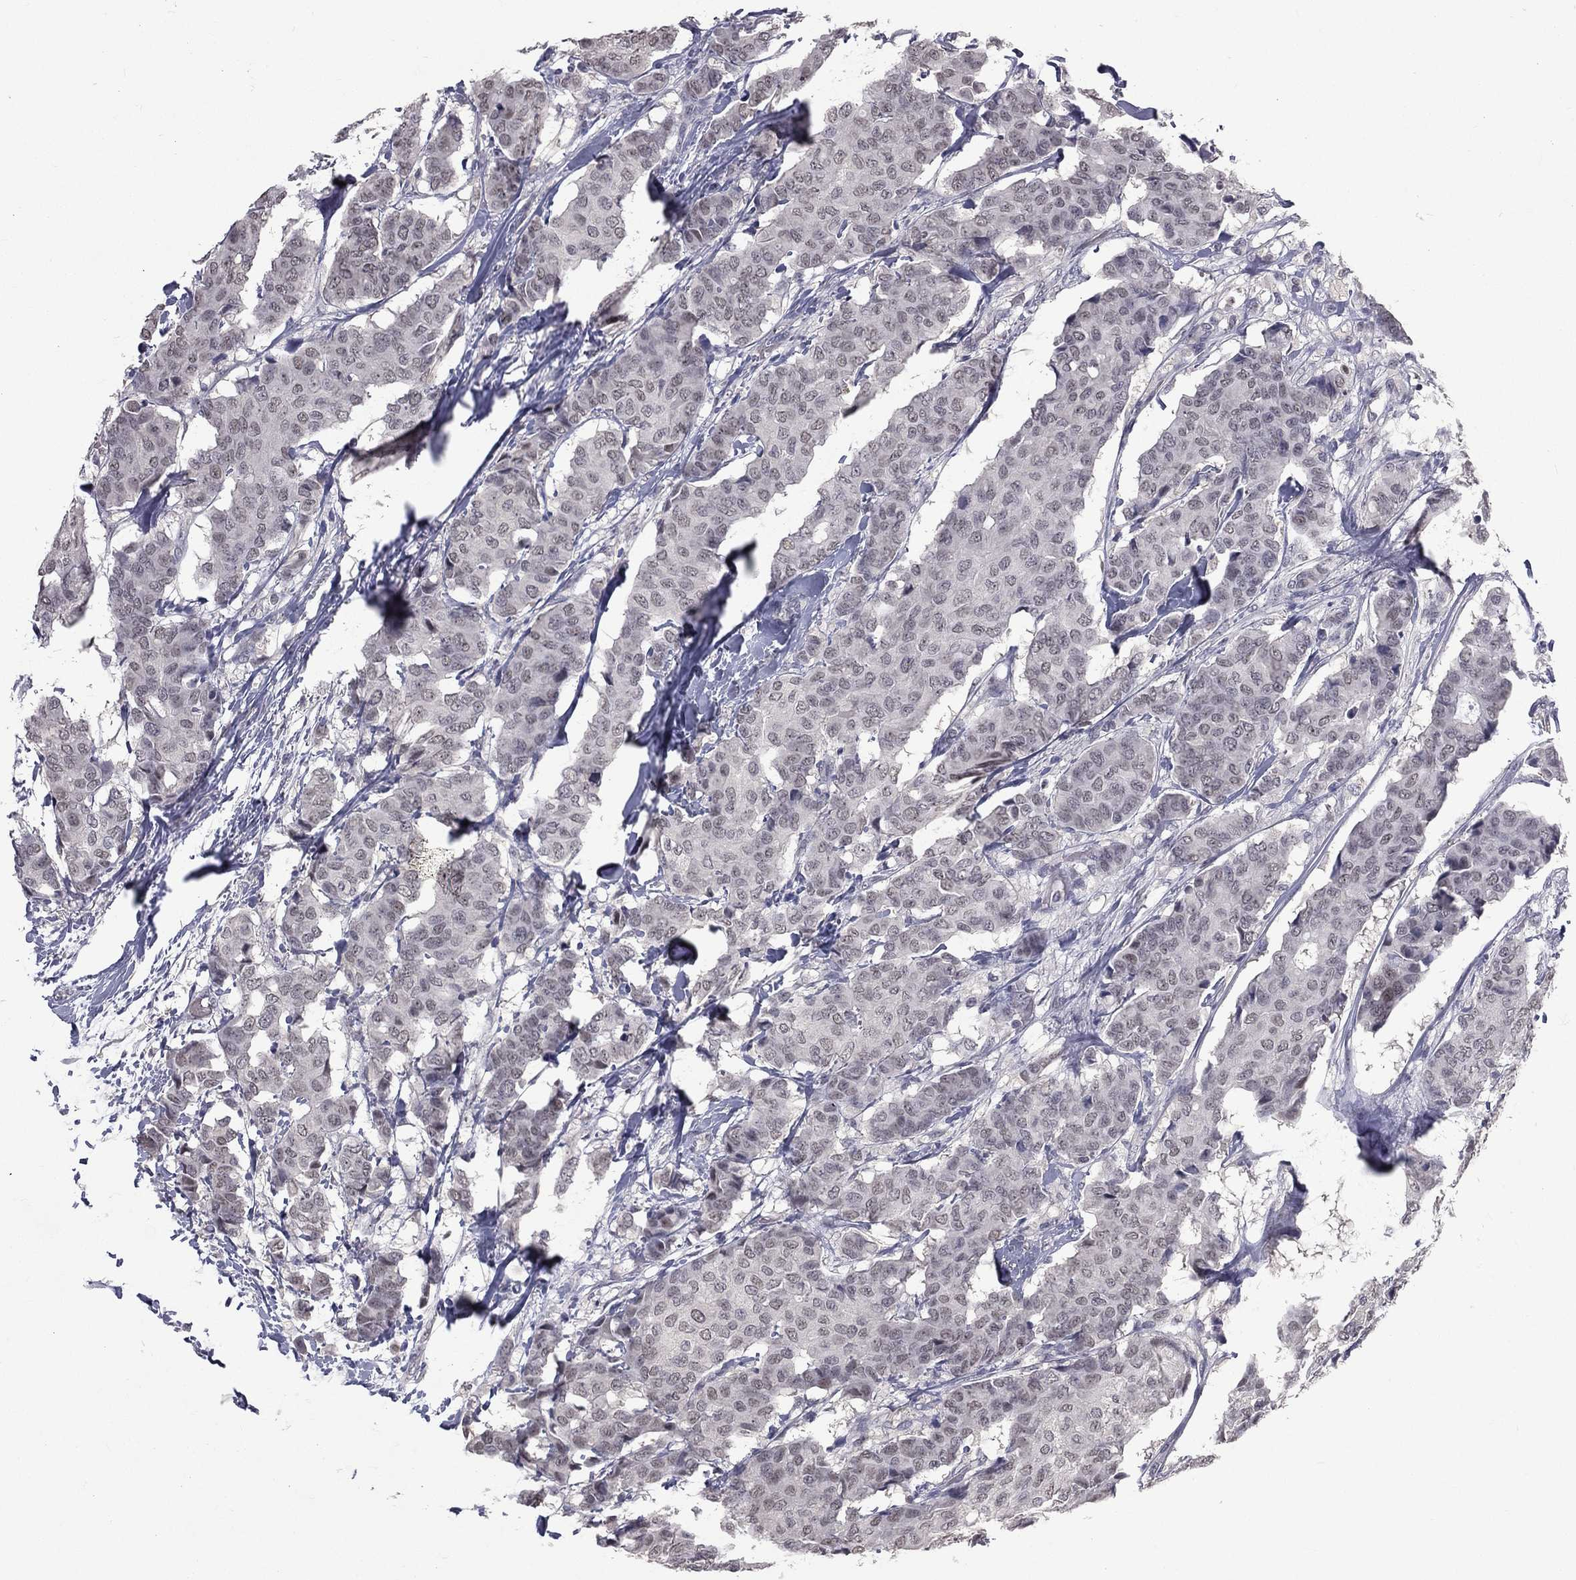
{"staining": {"intensity": "negative", "quantity": "none", "location": "none"}, "tissue": "breast cancer", "cell_type": "Tumor cells", "image_type": "cancer", "snomed": [{"axis": "morphology", "description": "Duct carcinoma"}, {"axis": "topography", "description": "Breast"}], "caption": "Immunohistochemistry (IHC) photomicrograph of human infiltrating ductal carcinoma (breast) stained for a protein (brown), which exhibits no positivity in tumor cells. (DAB IHC, high magnification).", "gene": "DSG4", "patient": {"sex": "female", "age": 75}}